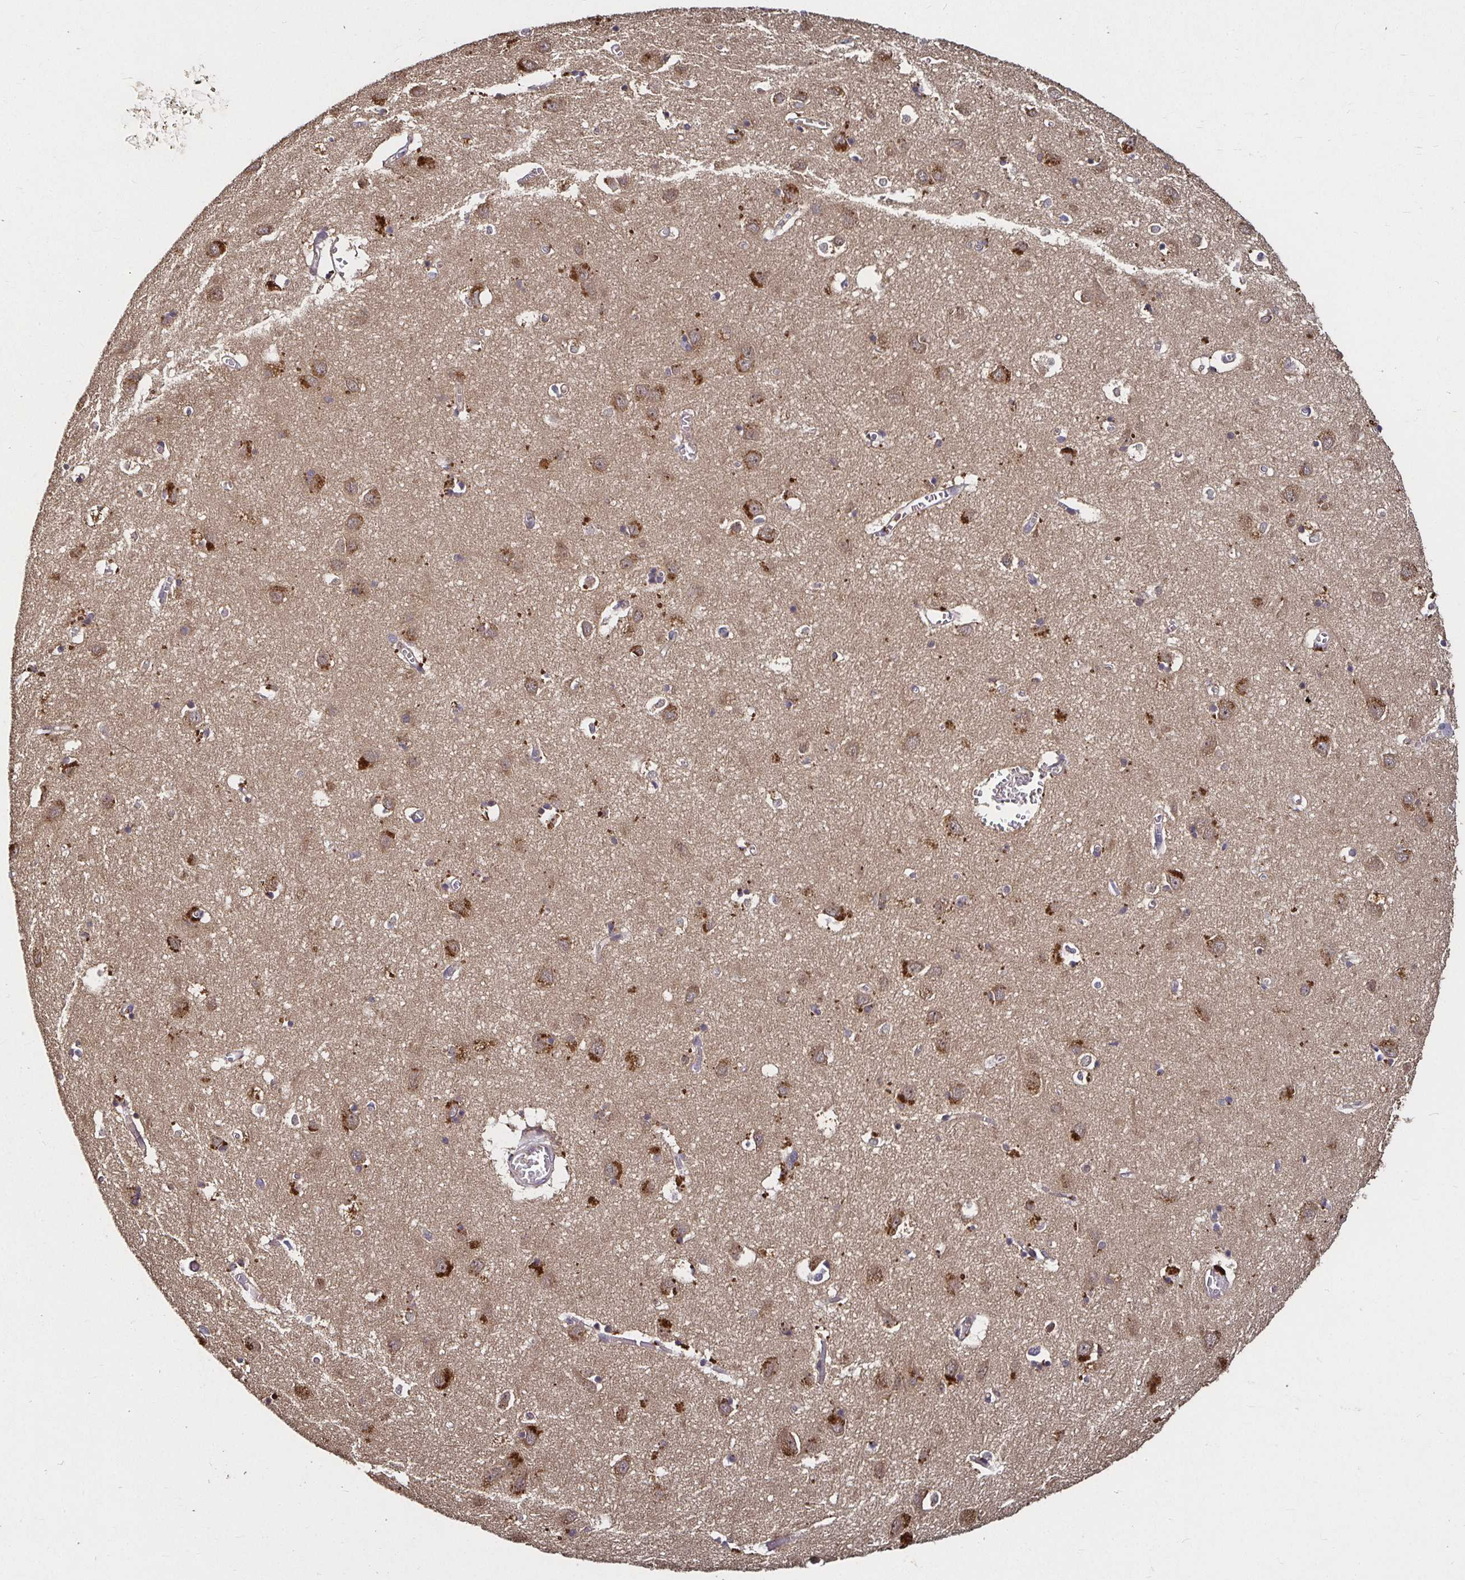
{"staining": {"intensity": "negative", "quantity": "none", "location": "none"}, "tissue": "cerebral cortex", "cell_type": "Endothelial cells", "image_type": "normal", "snomed": [{"axis": "morphology", "description": "Normal tissue, NOS"}, {"axis": "topography", "description": "Cerebral cortex"}], "caption": "IHC of unremarkable cerebral cortex exhibits no expression in endothelial cells.", "gene": "SMYD3", "patient": {"sex": "male", "age": 70}}